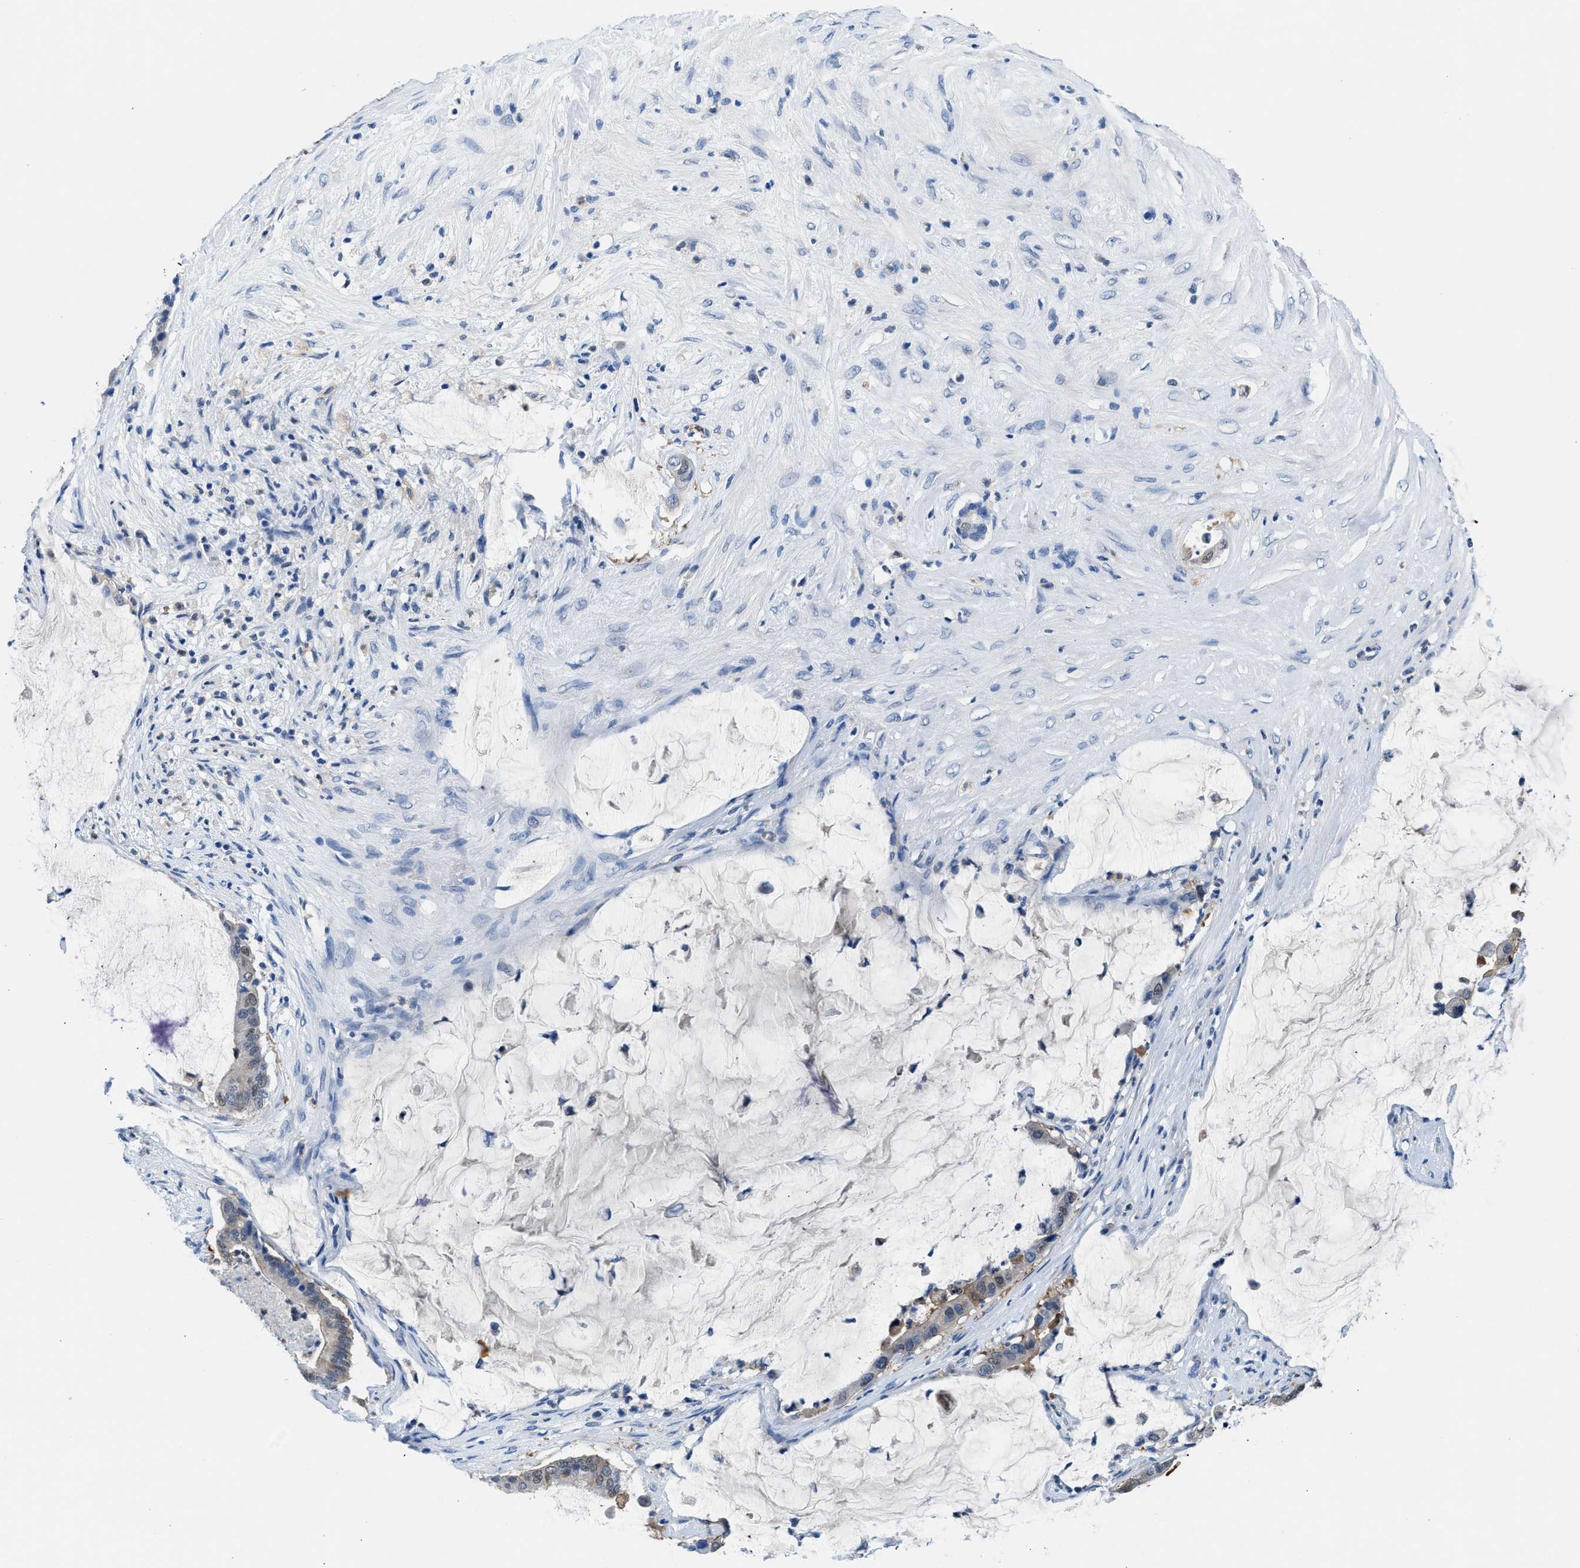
{"staining": {"intensity": "weak", "quantity": "<25%", "location": "cytoplasmic/membranous"}, "tissue": "pancreatic cancer", "cell_type": "Tumor cells", "image_type": "cancer", "snomed": [{"axis": "morphology", "description": "Adenocarcinoma, NOS"}, {"axis": "topography", "description": "Pancreas"}], "caption": "The photomicrograph shows no staining of tumor cells in pancreatic adenocarcinoma.", "gene": "FADS6", "patient": {"sex": "male", "age": 41}}